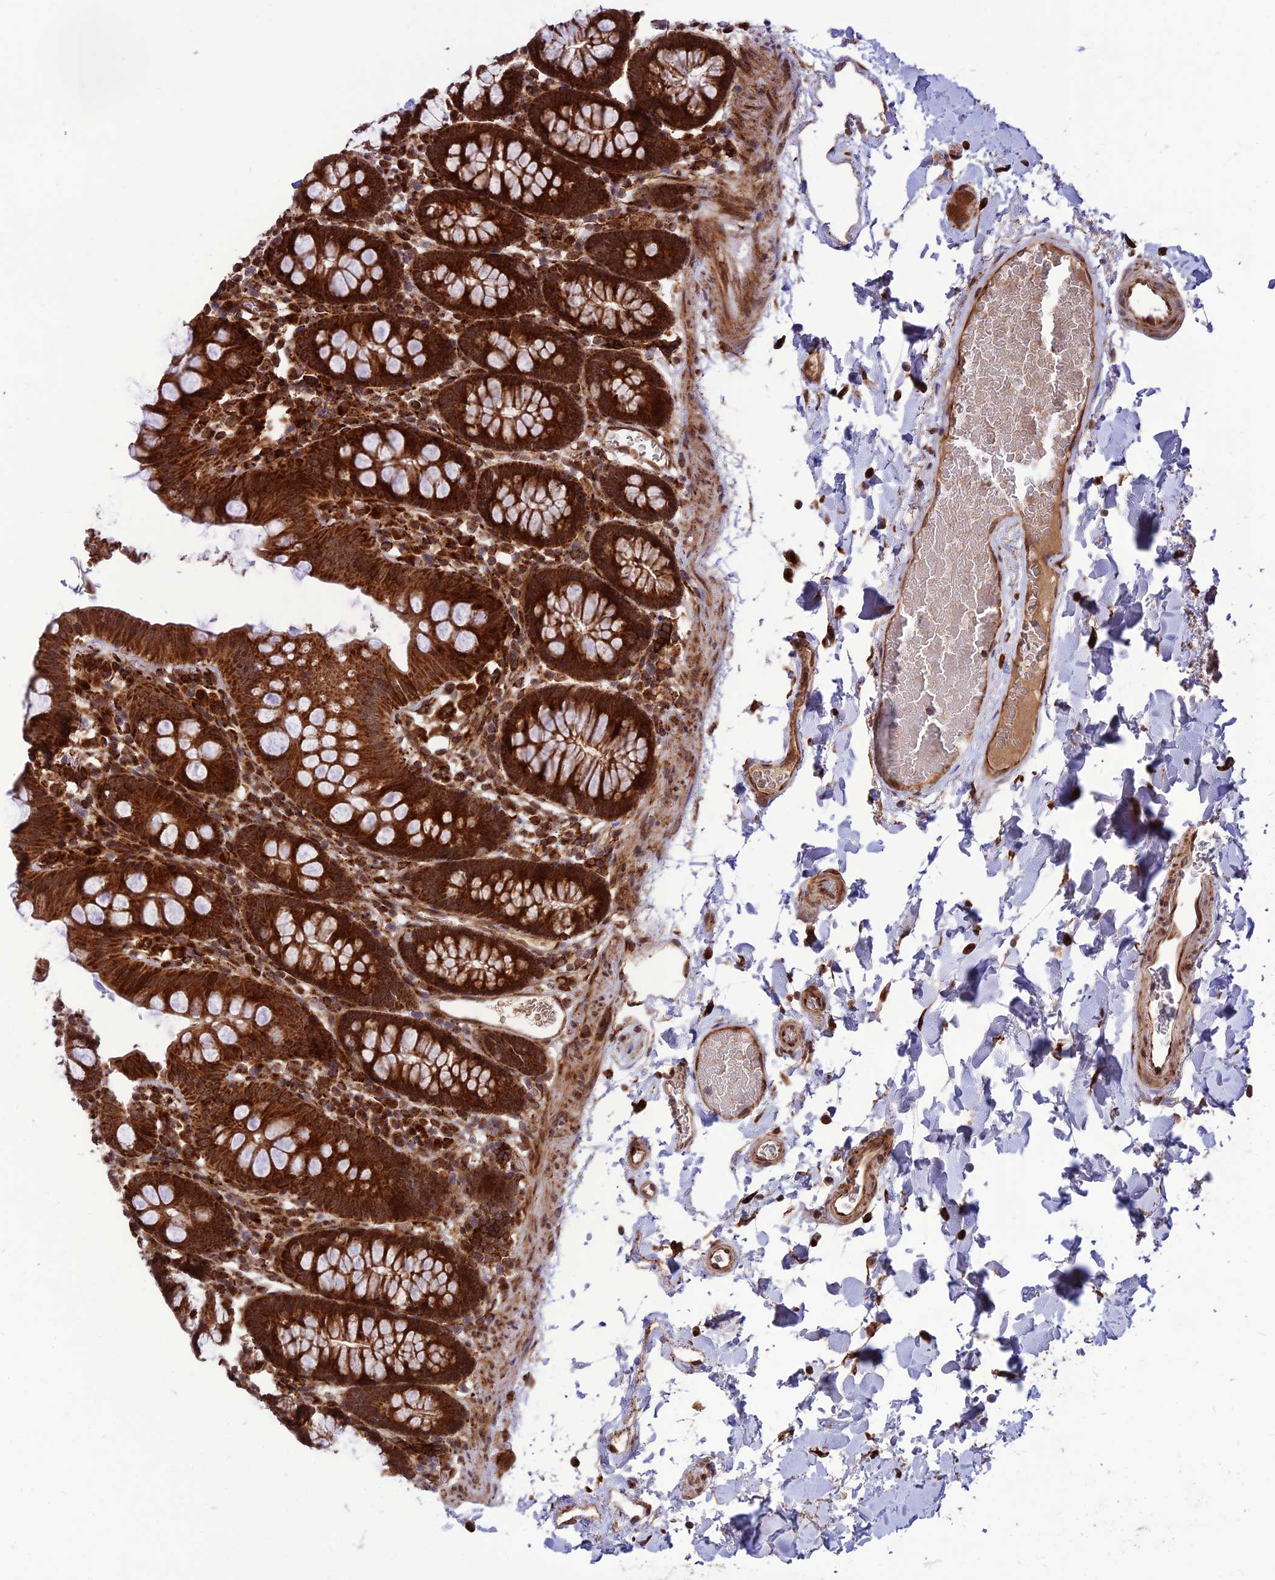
{"staining": {"intensity": "moderate", "quantity": ">75%", "location": "cytoplasmic/membranous,nuclear"}, "tissue": "colon", "cell_type": "Endothelial cells", "image_type": "normal", "snomed": [{"axis": "morphology", "description": "Normal tissue, NOS"}, {"axis": "topography", "description": "Colon"}], "caption": "Immunohistochemical staining of normal colon reveals moderate cytoplasmic/membranous,nuclear protein expression in about >75% of endothelial cells. Nuclei are stained in blue.", "gene": "CRTAP", "patient": {"sex": "male", "age": 75}}